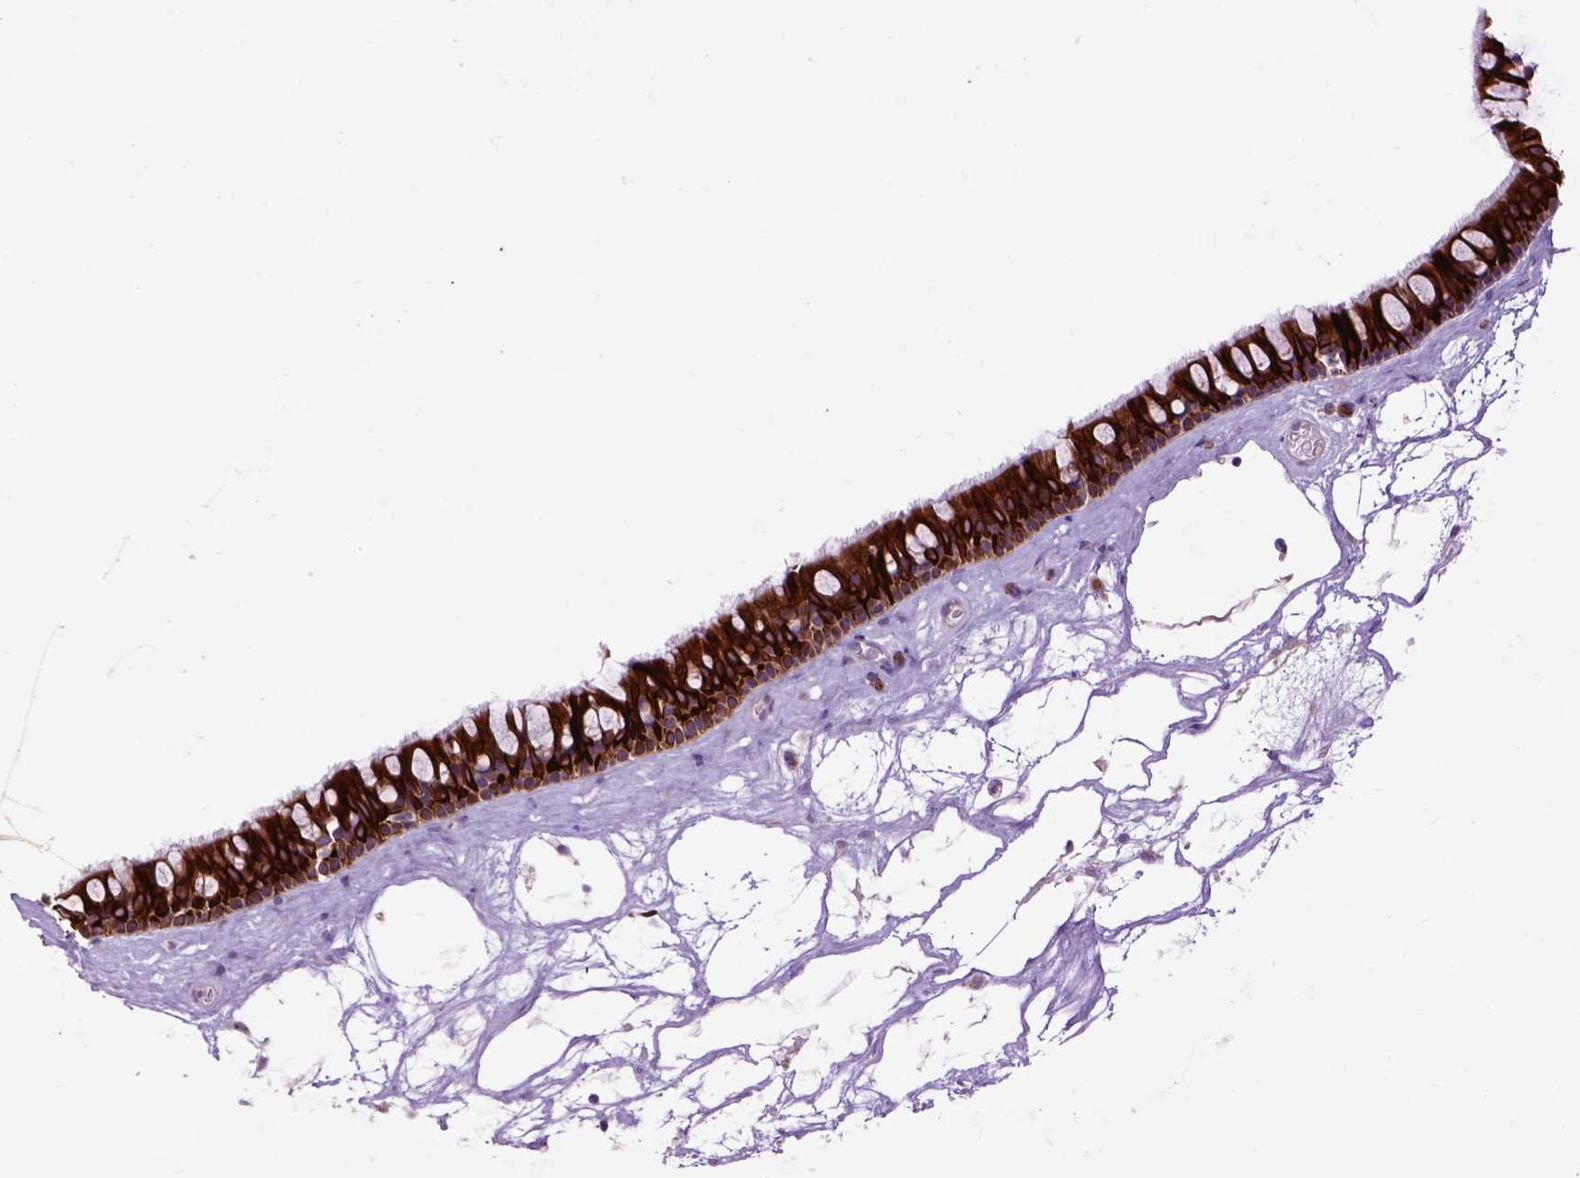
{"staining": {"intensity": "strong", "quantity": ">75%", "location": "cytoplasmic/membranous"}, "tissue": "nasopharynx", "cell_type": "Respiratory epithelial cells", "image_type": "normal", "snomed": [{"axis": "morphology", "description": "Normal tissue, NOS"}, {"axis": "topography", "description": "Nasopharynx"}], "caption": "Immunohistochemistry (IHC) staining of benign nasopharynx, which demonstrates high levels of strong cytoplasmic/membranous expression in about >75% of respiratory epithelial cells indicating strong cytoplasmic/membranous protein staining. The staining was performed using DAB (3,3'-diaminobenzidine) (brown) for protein detection and nuclei were counterstained in hematoxylin (blue).", "gene": "RAB25", "patient": {"sex": "male", "age": 68}}